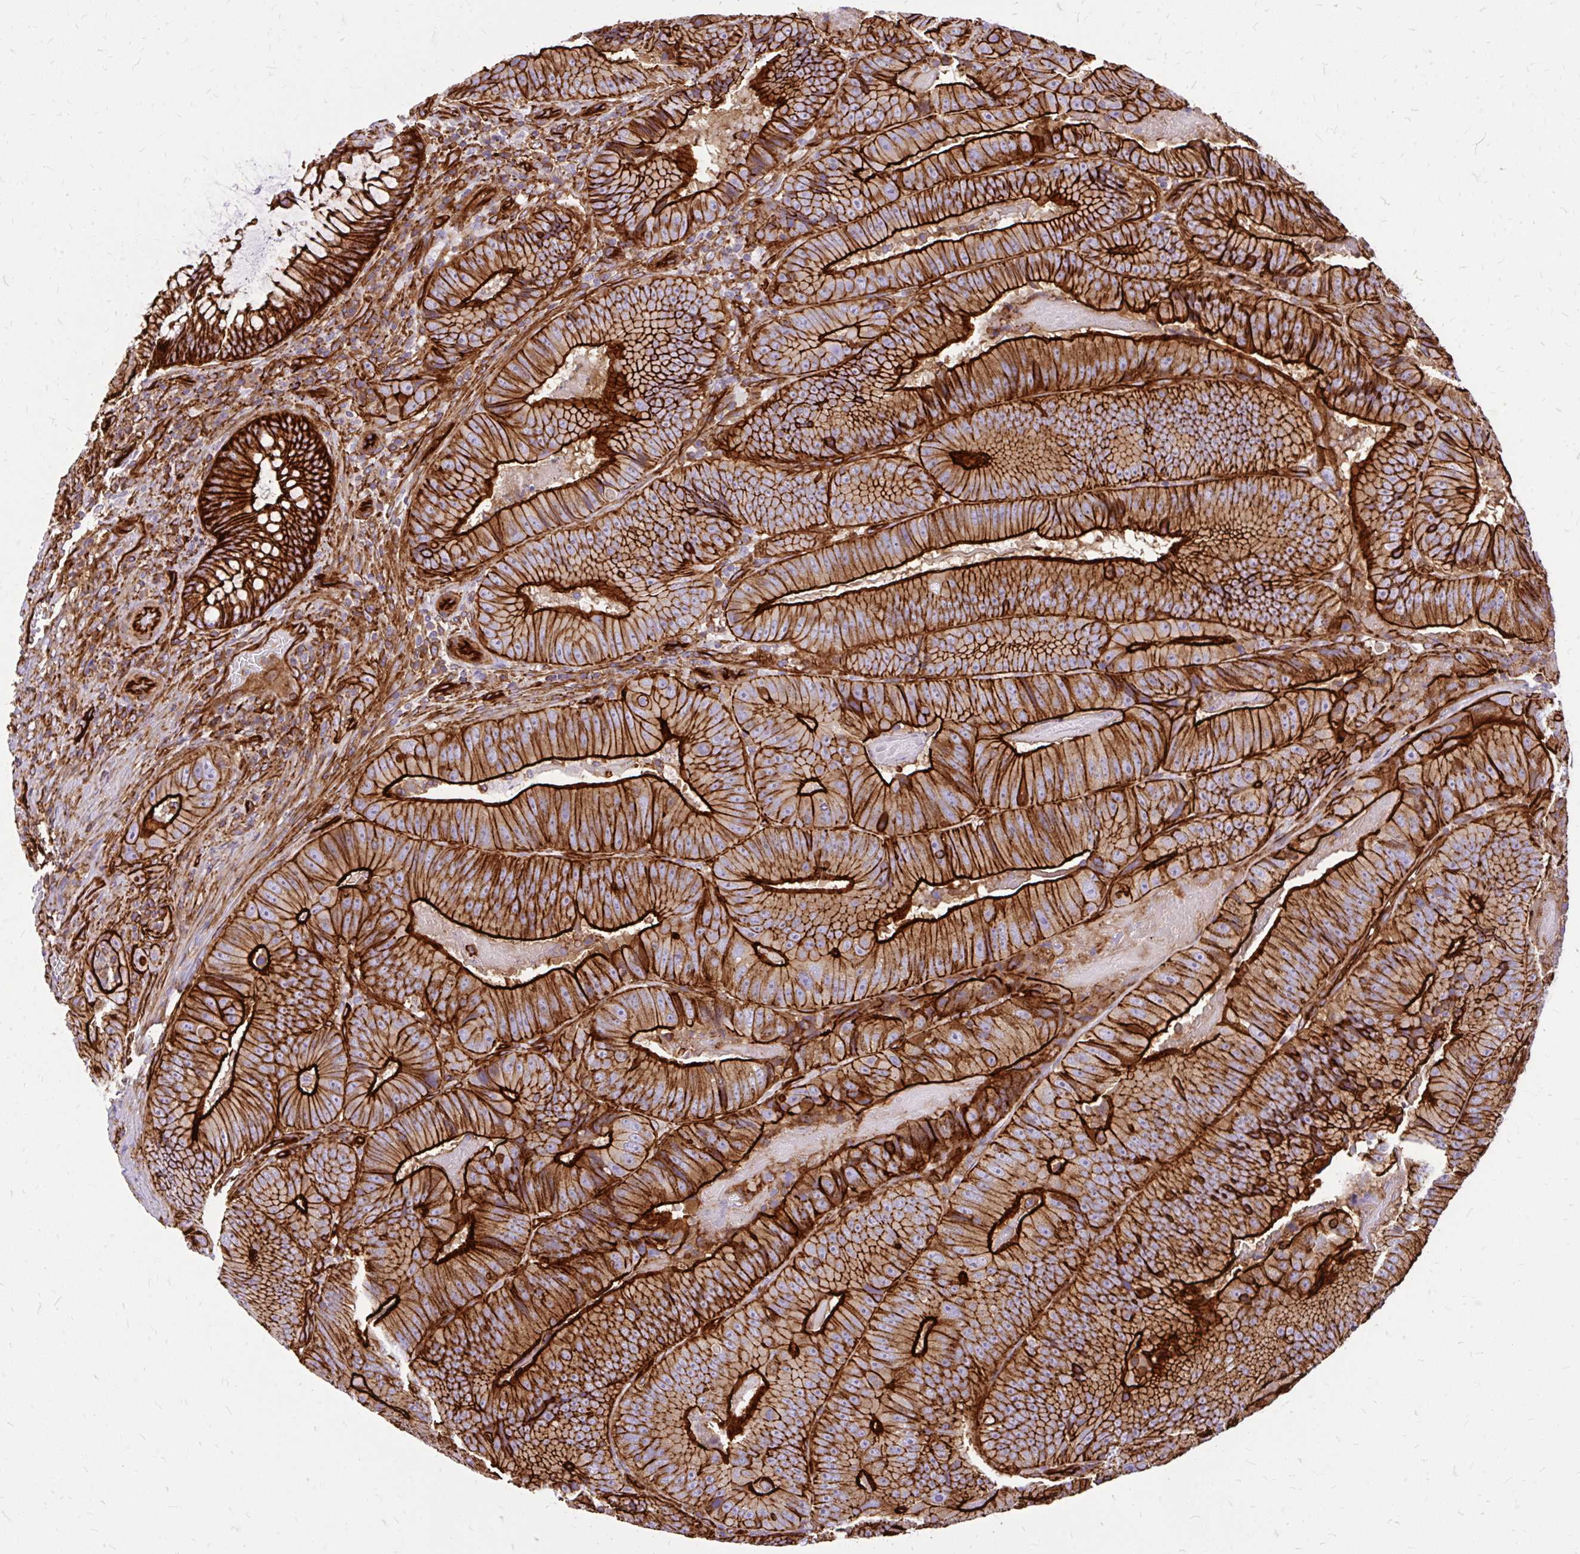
{"staining": {"intensity": "strong", "quantity": ">75%", "location": "cytoplasmic/membranous"}, "tissue": "colorectal cancer", "cell_type": "Tumor cells", "image_type": "cancer", "snomed": [{"axis": "morphology", "description": "Adenocarcinoma, NOS"}, {"axis": "topography", "description": "Colon"}], "caption": "Immunohistochemical staining of colorectal adenocarcinoma demonstrates strong cytoplasmic/membranous protein staining in approximately >75% of tumor cells. (IHC, brightfield microscopy, high magnification).", "gene": "MAP1LC3B", "patient": {"sex": "female", "age": 86}}